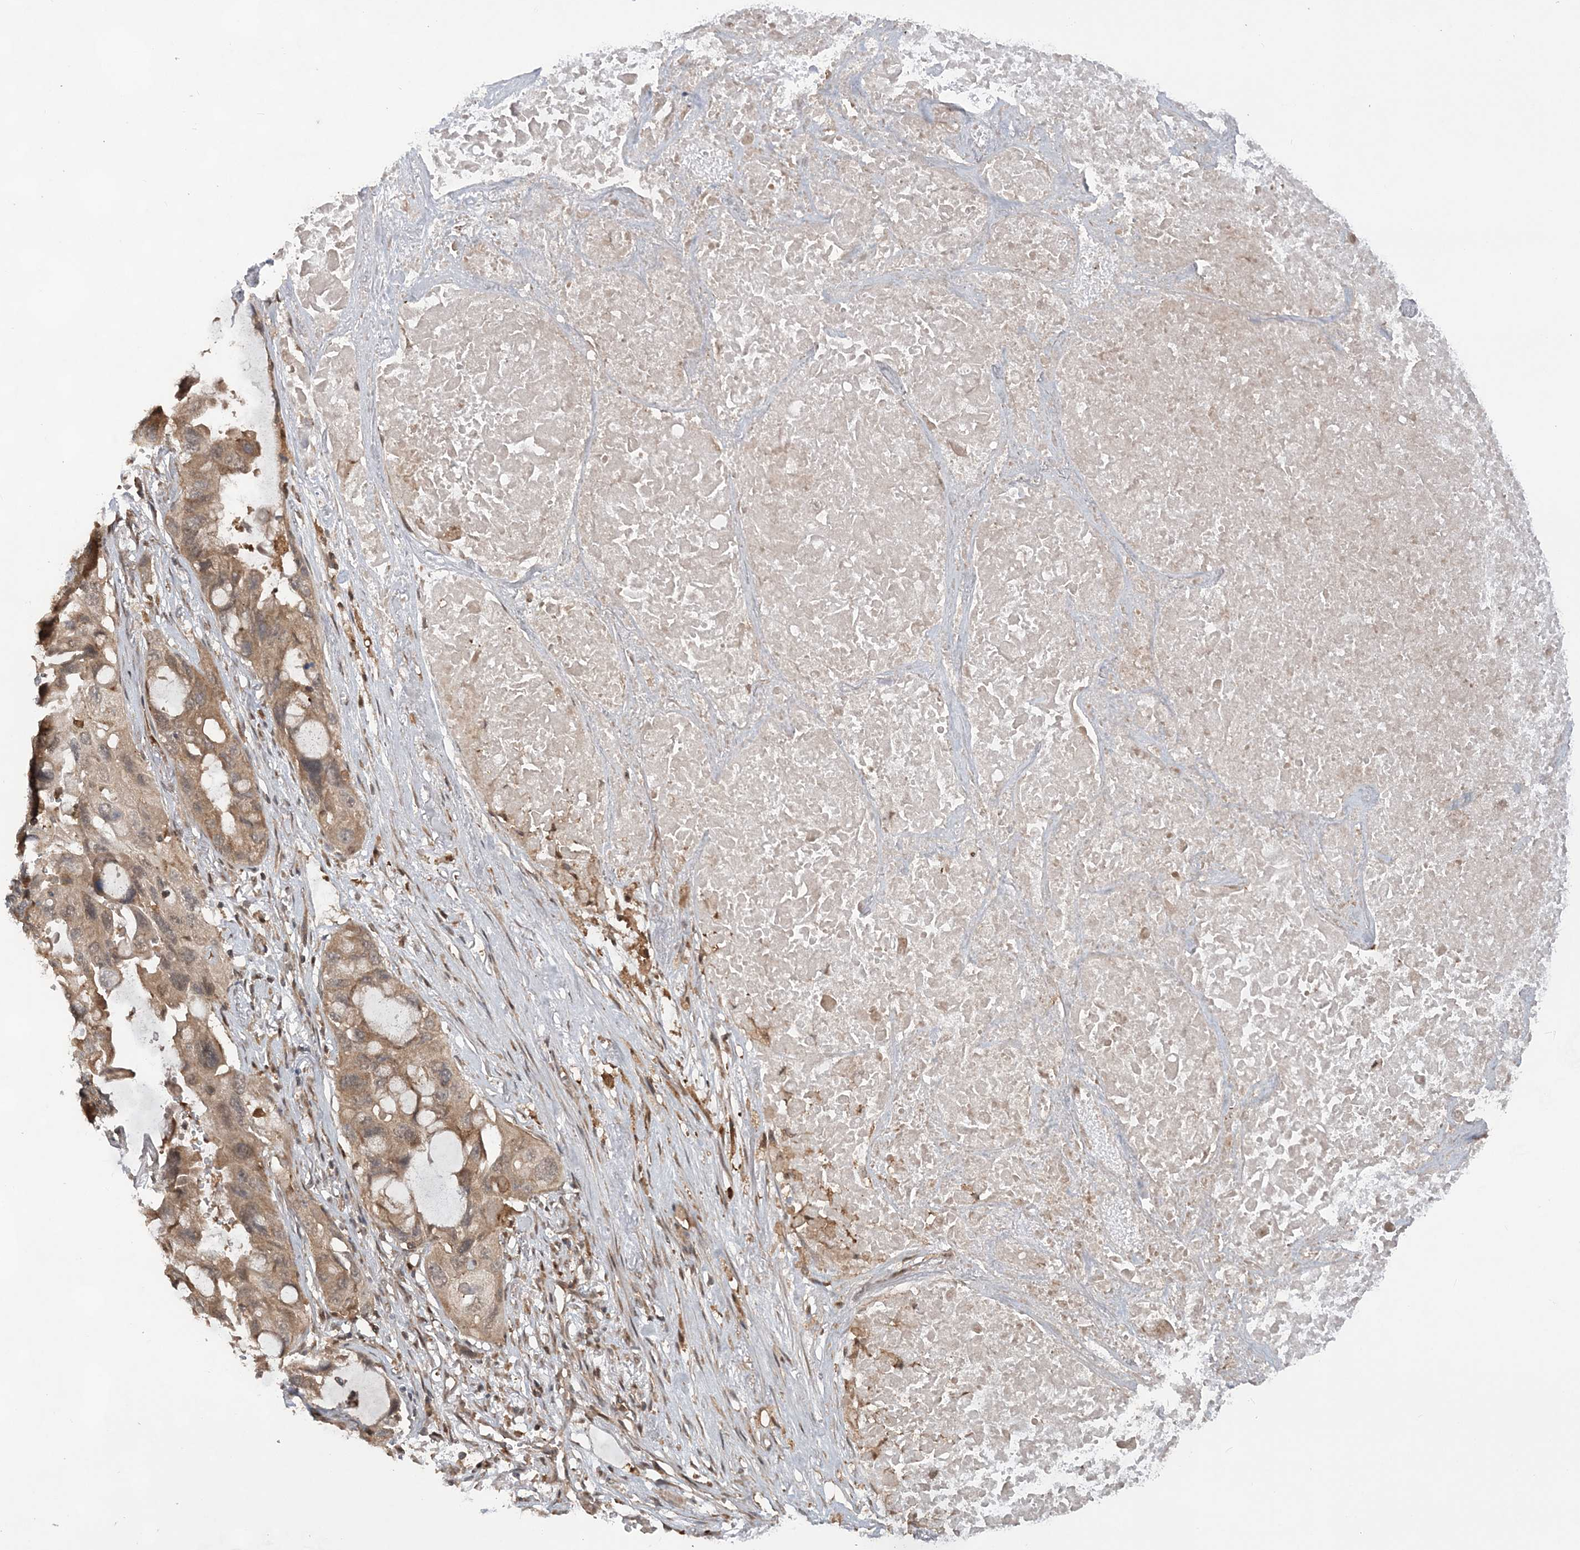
{"staining": {"intensity": "moderate", "quantity": ">75%", "location": "cytoplasmic/membranous"}, "tissue": "lung cancer", "cell_type": "Tumor cells", "image_type": "cancer", "snomed": [{"axis": "morphology", "description": "Squamous cell carcinoma, NOS"}, {"axis": "topography", "description": "Lung"}], "caption": "A brown stain highlights moderate cytoplasmic/membranous expression of a protein in human lung cancer tumor cells. (Stains: DAB in brown, nuclei in blue, Microscopy: brightfield microscopy at high magnification).", "gene": "LACC1", "patient": {"sex": "female", "age": 73}}